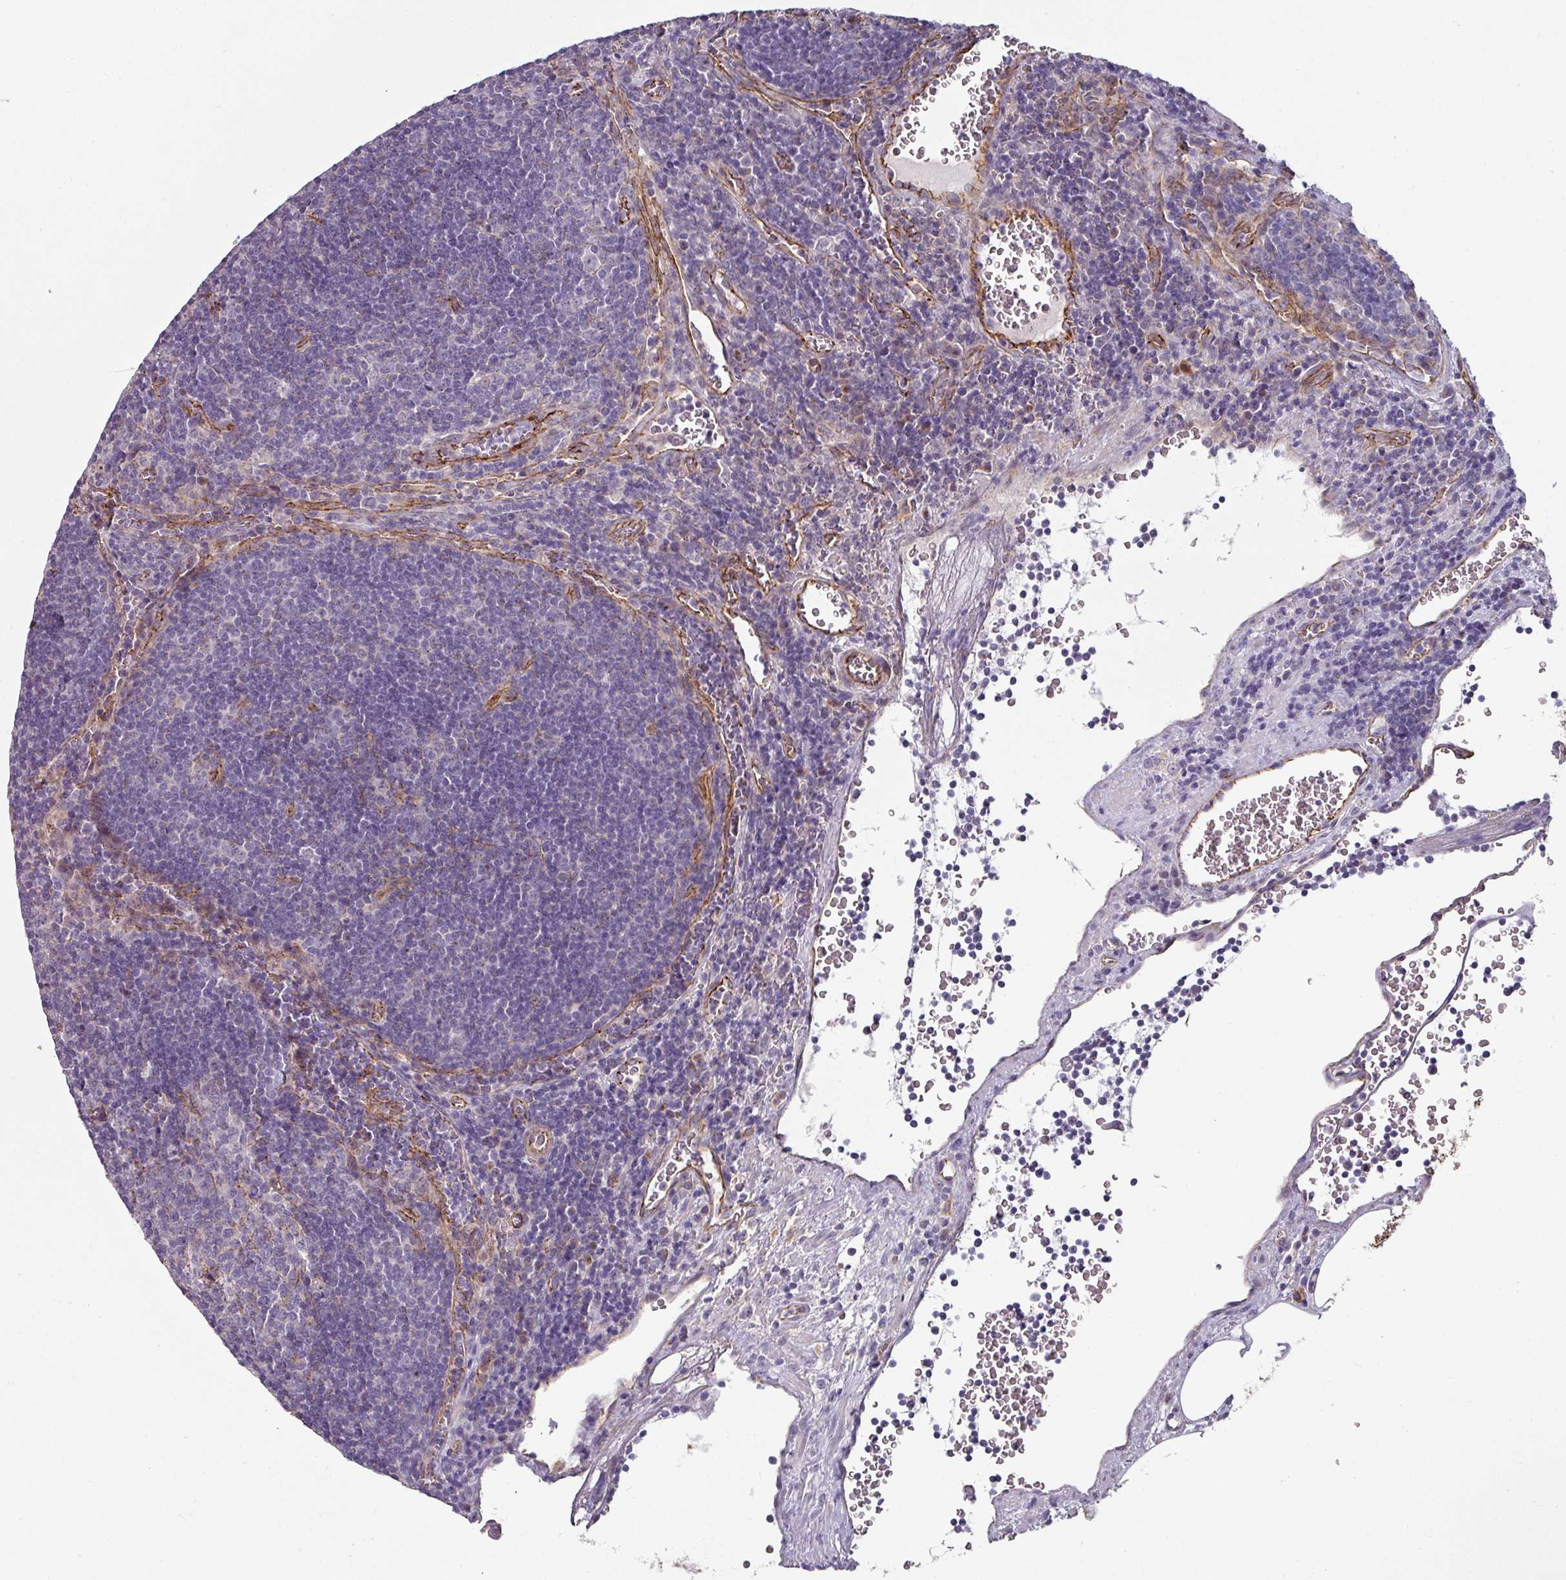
{"staining": {"intensity": "negative", "quantity": "none", "location": "none"}, "tissue": "lymph node", "cell_type": "Germinal center cells", "image_type": "normal", "snomed": [{"axis": "morphology", "description": "Normal tissue, NOS"}, {"axis": "topography", "description": "Lymph node"}], "caption": "Lymph node stained for a protein using IHC displays no expression germinal center cells.", "gene": "JUP", "patient": {"sex": "male", "age": 50}}